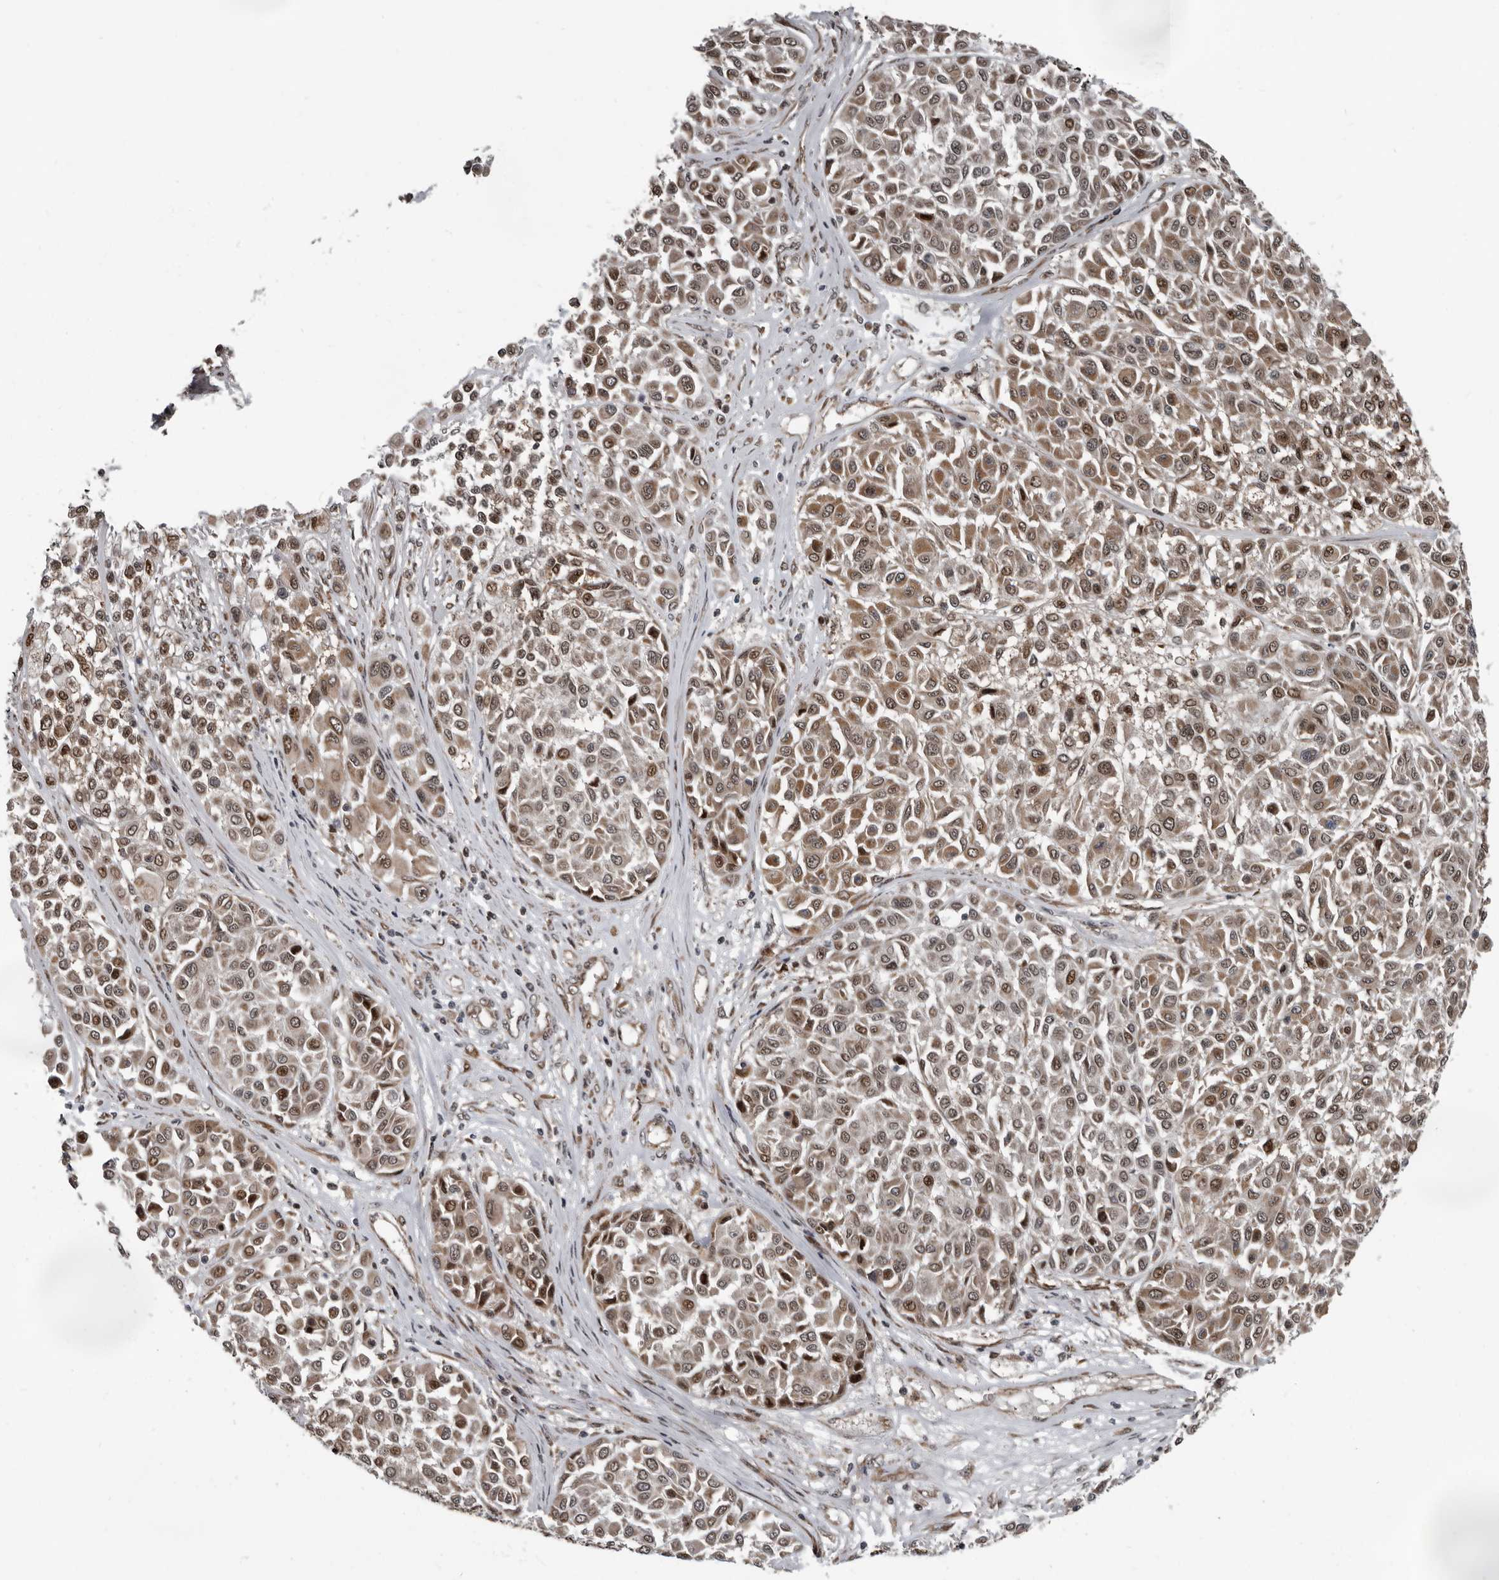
{"staining": {"intensity": "moderate", "quantity": ">75%", "location": "cytoplasmic/membranous,nuclear"}, "tissue": "melanoma", "cell_type": "Tumor cells", "image_type": "cancer", "snomed": [{"axis": "morphology", "description": "Malignant melanoma, Metastatic site"}, {"axis": "topography", "description": "Soft tissue"}], "caption": "Melanoma was stained to show a protein in brown. There is medium levels of moderate cytoplasmic/membranous and nuclear staining in about >75% of tumor cells.", "gene": "CHD1L", "patient": {"sex": "male", "age": 41}}